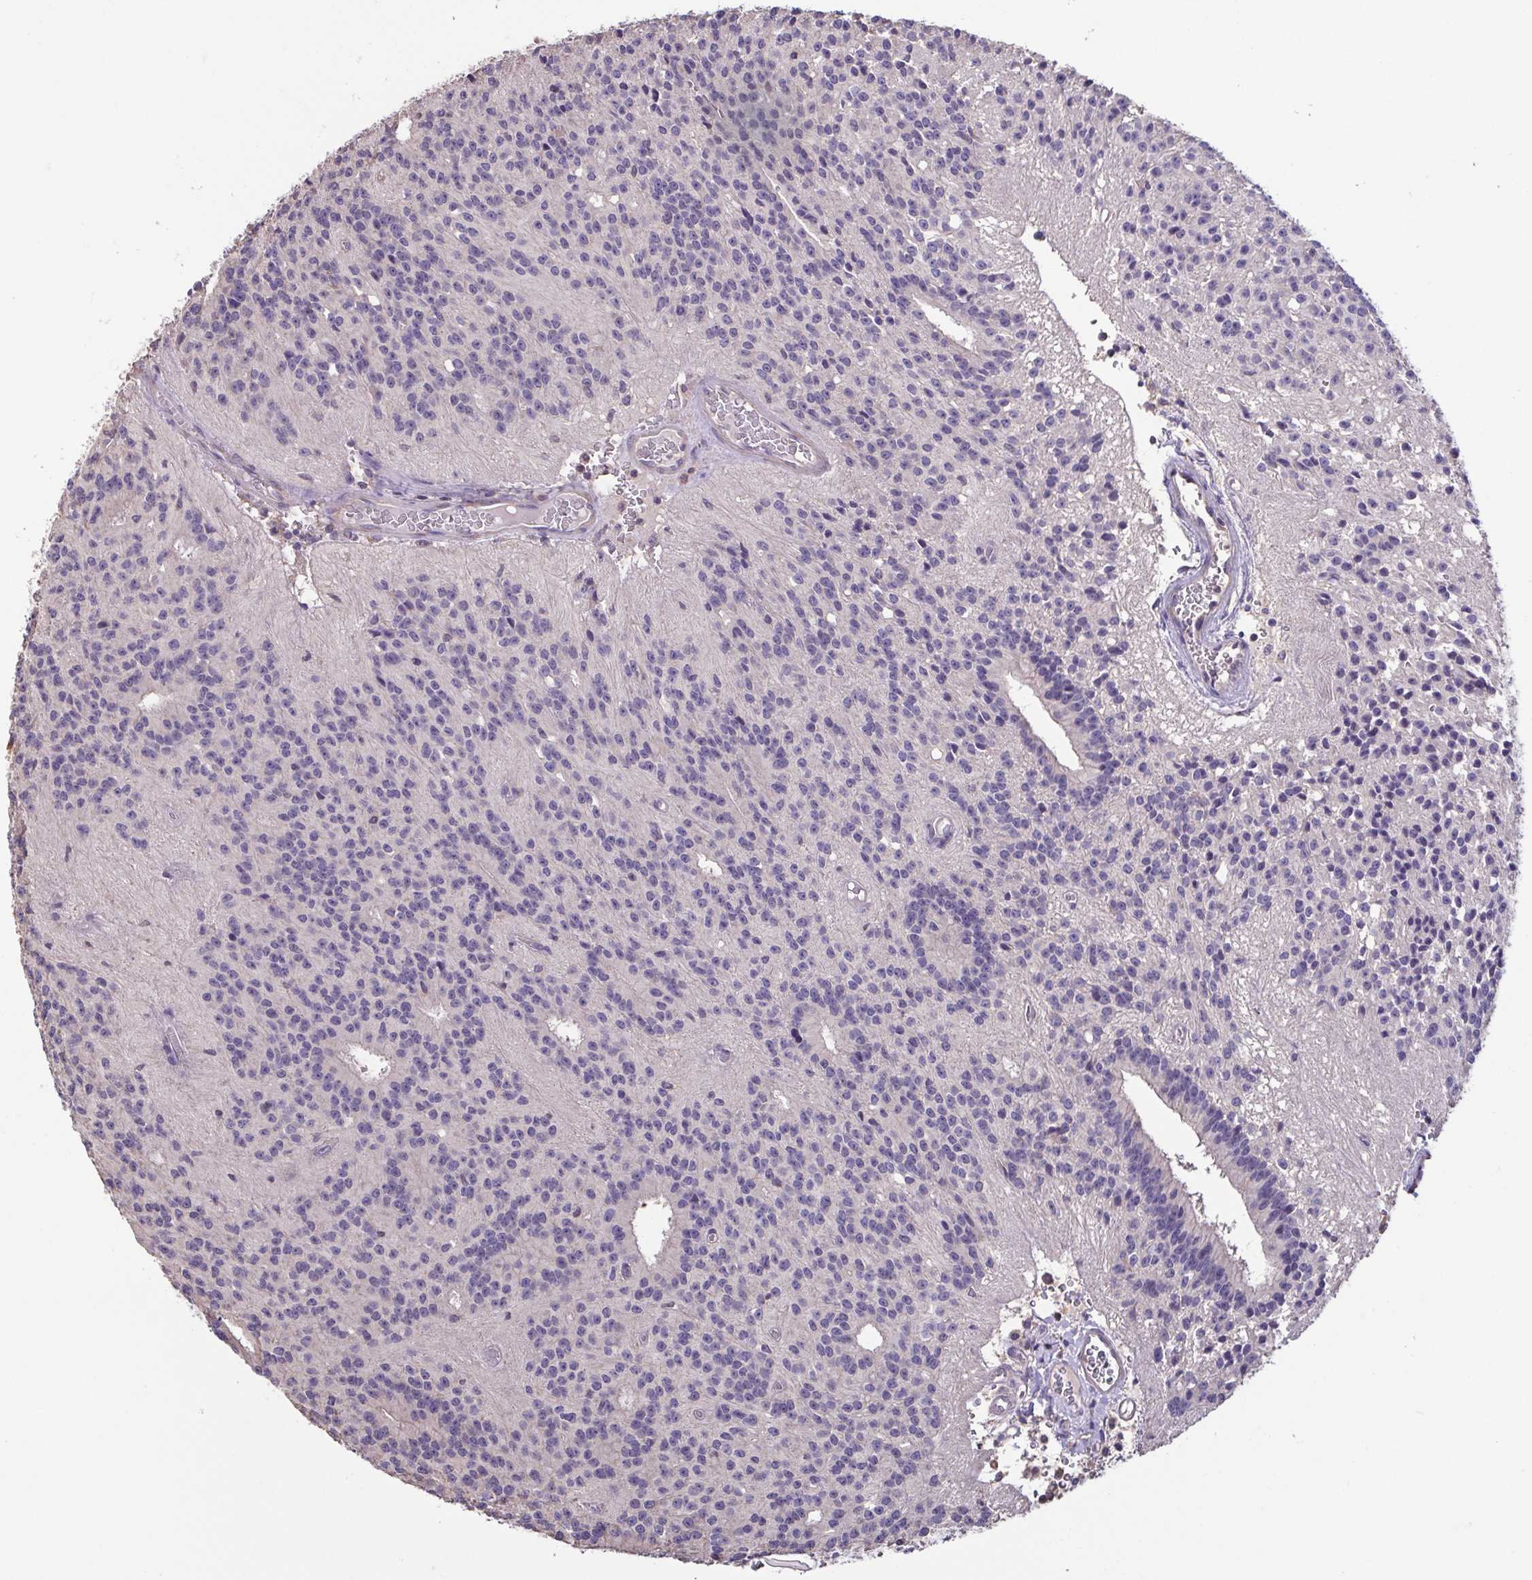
{"staining": {"intensity": "negative", "quantity": "none", "location": "none"}, "tissue": "glioma", "cell_type": "Tumor cells", "image_type": "cancer", "snomed": [{"axis": "morphology", "description": "Glioma, malignant, Low grade"}, {"axis": "topography", "description": "Brain"}], "caption": "Protein analysis of glioma demonstrates no significant expression in tumor cells.", "gene": "ACTRT2", "patient": {"sex": "male", "age": 31}}